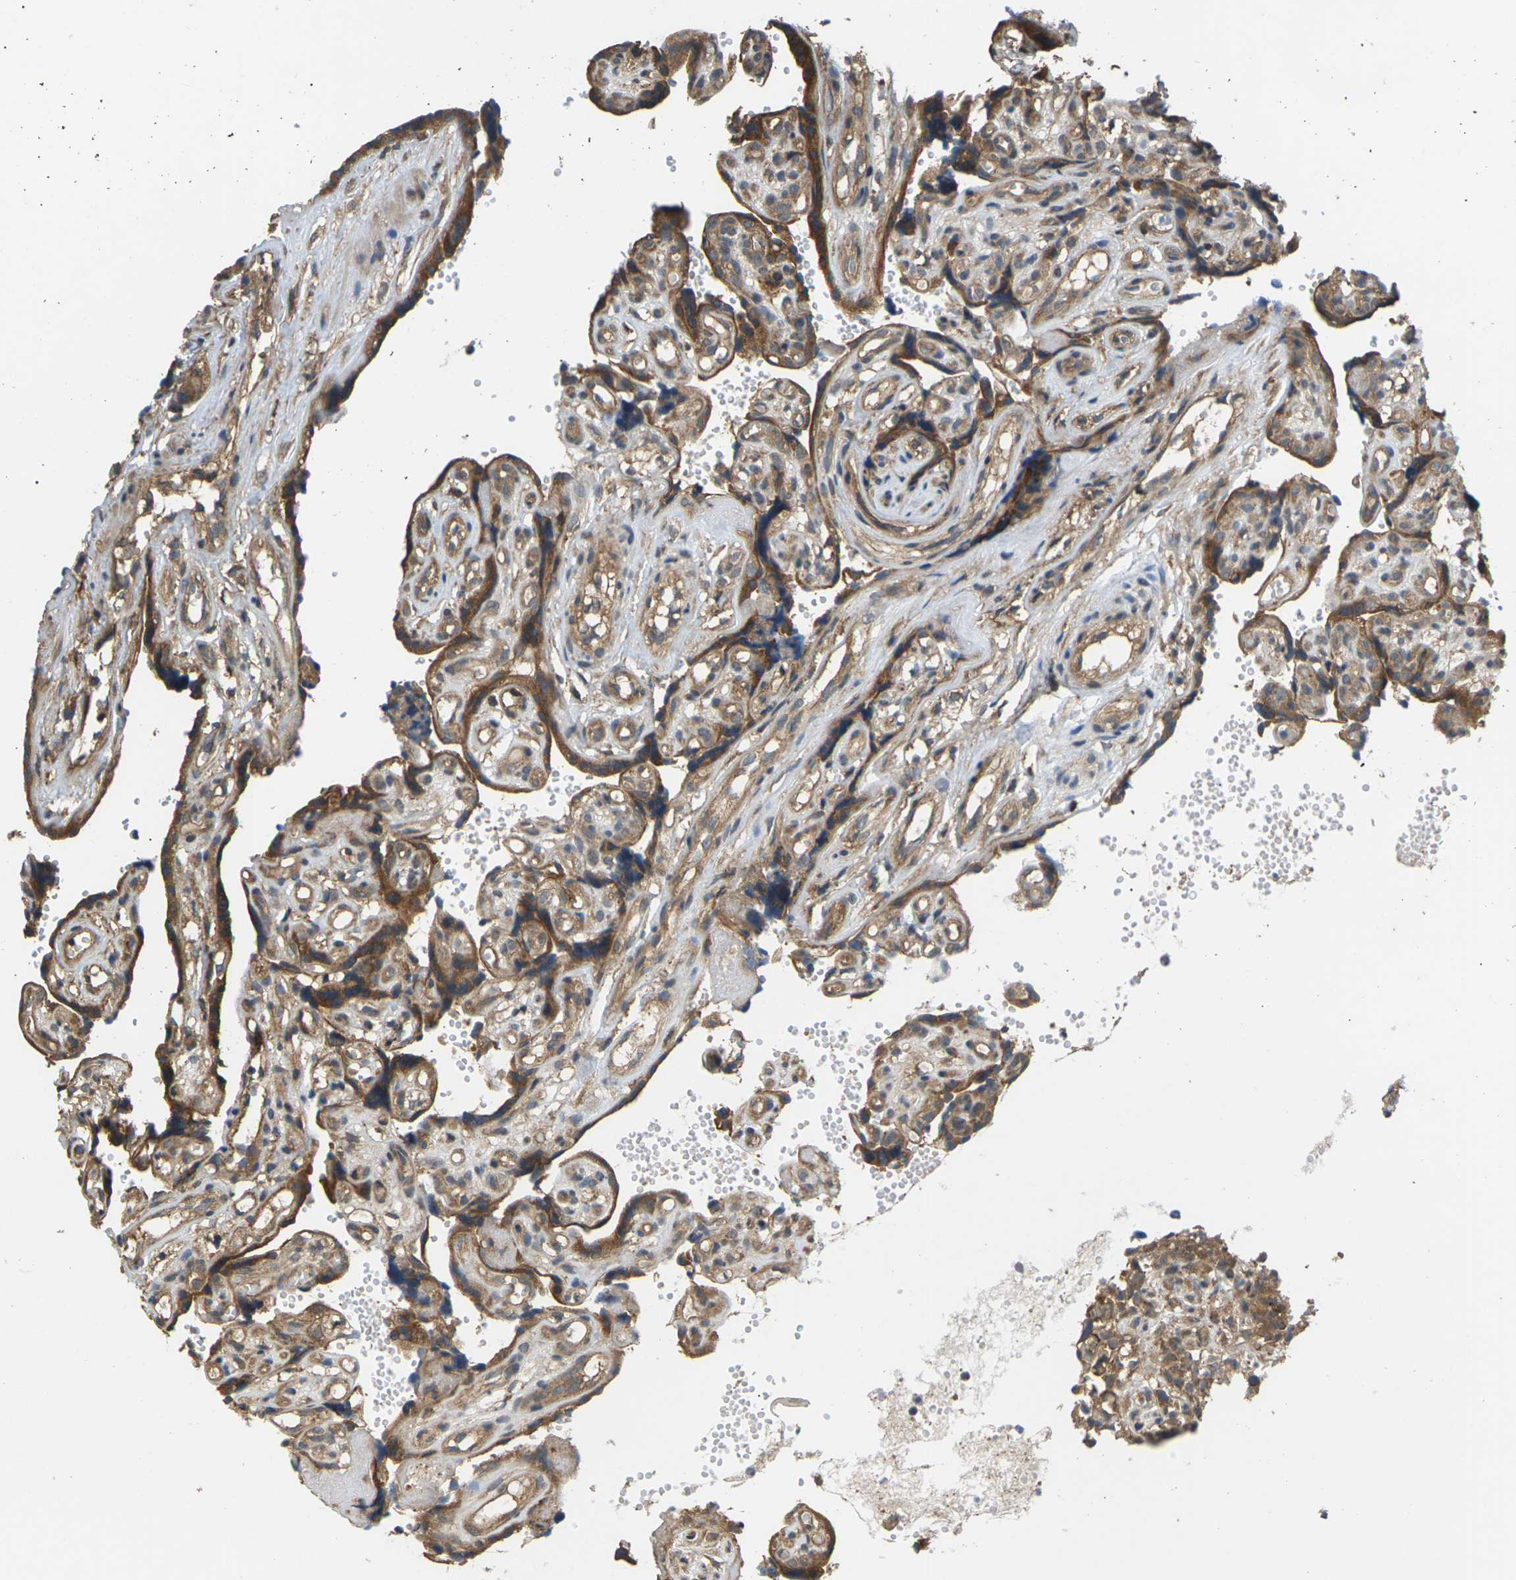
{"staining": {"intensity": "strong", "quantity": ">75%", "location": "cytoplasmic/membranous"}, "tissue": "placenta", "cell_type": "Trophoblastic cells", "image_type": "normal", "snomed": [{"axis": "morphology", "description": "Normal tissue, NOS"}, {"axis": "topography", "description": "Placenta"}], "caption": "High-magnification brightfield microscopy of unremarkable placenta stained with DAB (brown) and counterstained with hematoxylin (blue). trophoblastic cells exhibit strong cytoplasmic/membranous expression is seen in approximately>75% of cells.", "gene": "NRAS", "patient": {"sex": "female", "age": 30}}